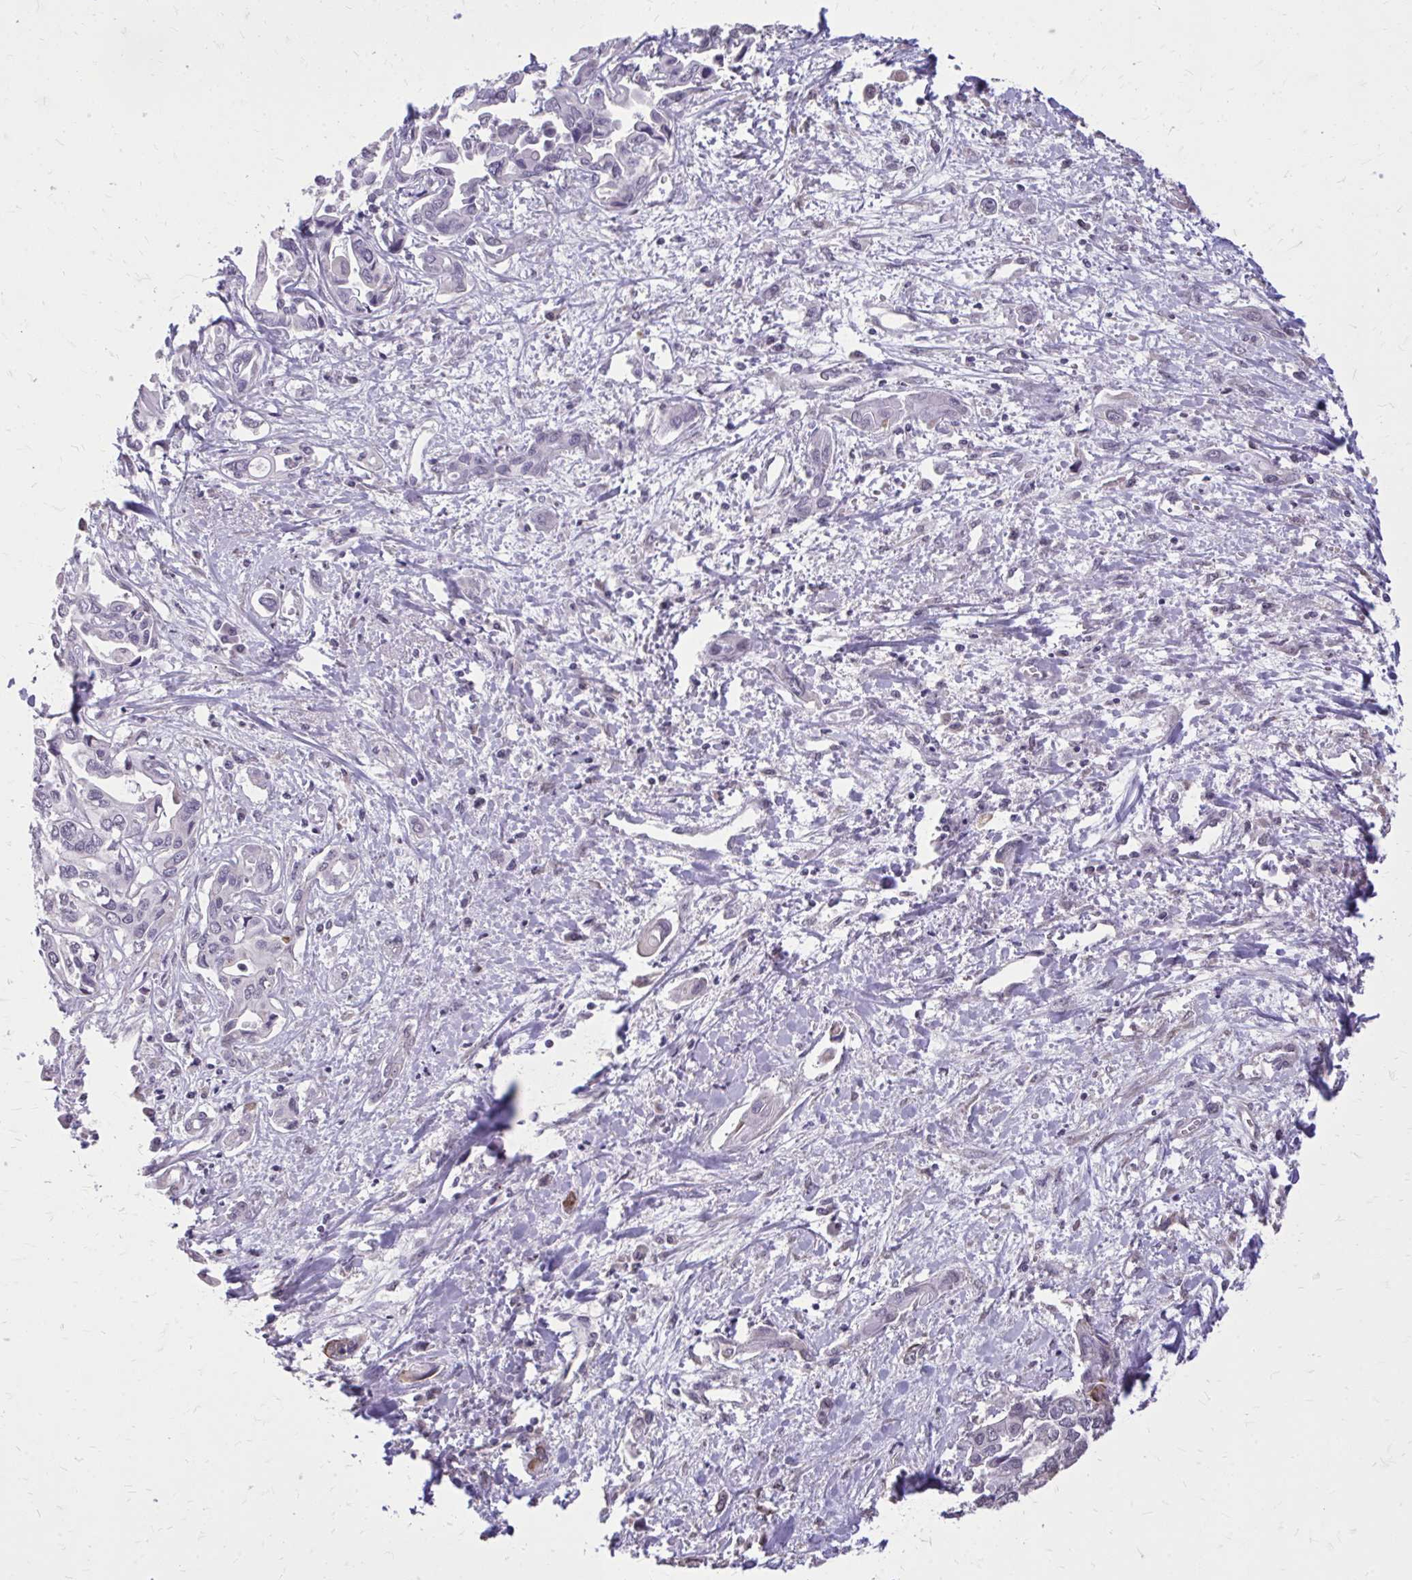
{"staining": {"intensity": "negative", "quantity": "none", "location": "none"}, "tissue": "liver cancer", "cell_type": "Tumor cells", "image_type": "cancer", "snomed": [{"axis": "morphology", "description": "Cholangiocarcinoma"}, {"axis": "topography", "description": "Liver"}], "caption": "Liver cancer was stained to show a protein in brown. There is no significant staining in tumor cells. (Stains: DAB immunohistochemistry (IHC) with hematoxylin counter stain, Microscopy: brightfield microscopy at high magnification).", "gene": "AKAP5", "patient": {"sex": "female", "age": 64}}